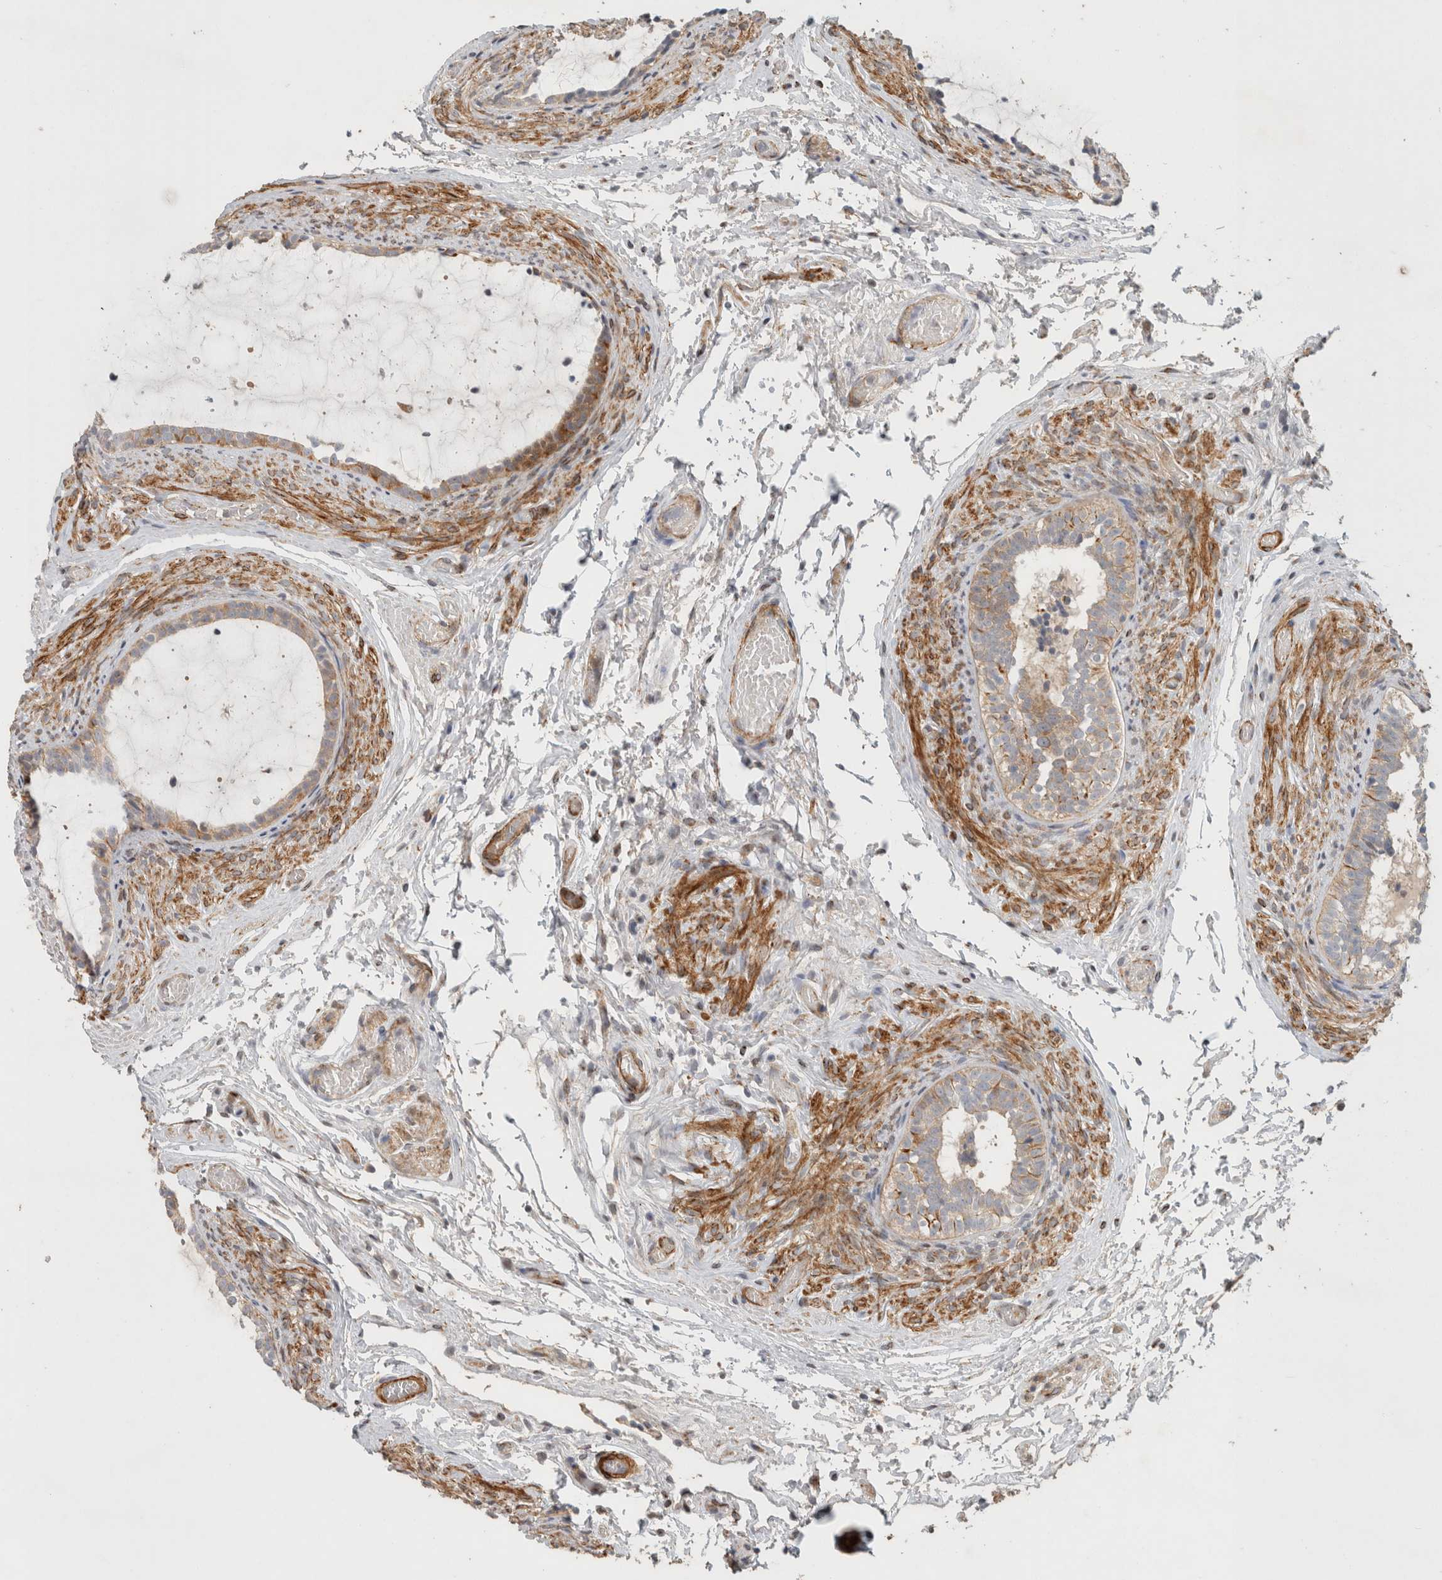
{"staining": {"intensity": "moderate", "quantity": ">75%", "location": "cytoplasmic/membranous"}, "tissue": "epididymis", "cell_type": "Glandular cells", "image_type": "normal", "snomed": [{"axis": "morphology", "description": "Normal tissue, NOS"}, {"axis": "topography", "description": "Epididymis"}], "caption": "Protein analysis of unremarkable epididymis reveals moderate cytoplasmic/membranous positivity in approximately >75% of glandular cells. (DAB IHC with brightfield microscopy, high magnification).", "gene": "SIPA1L2", "patient": {"sex": "male", "age": 5}}